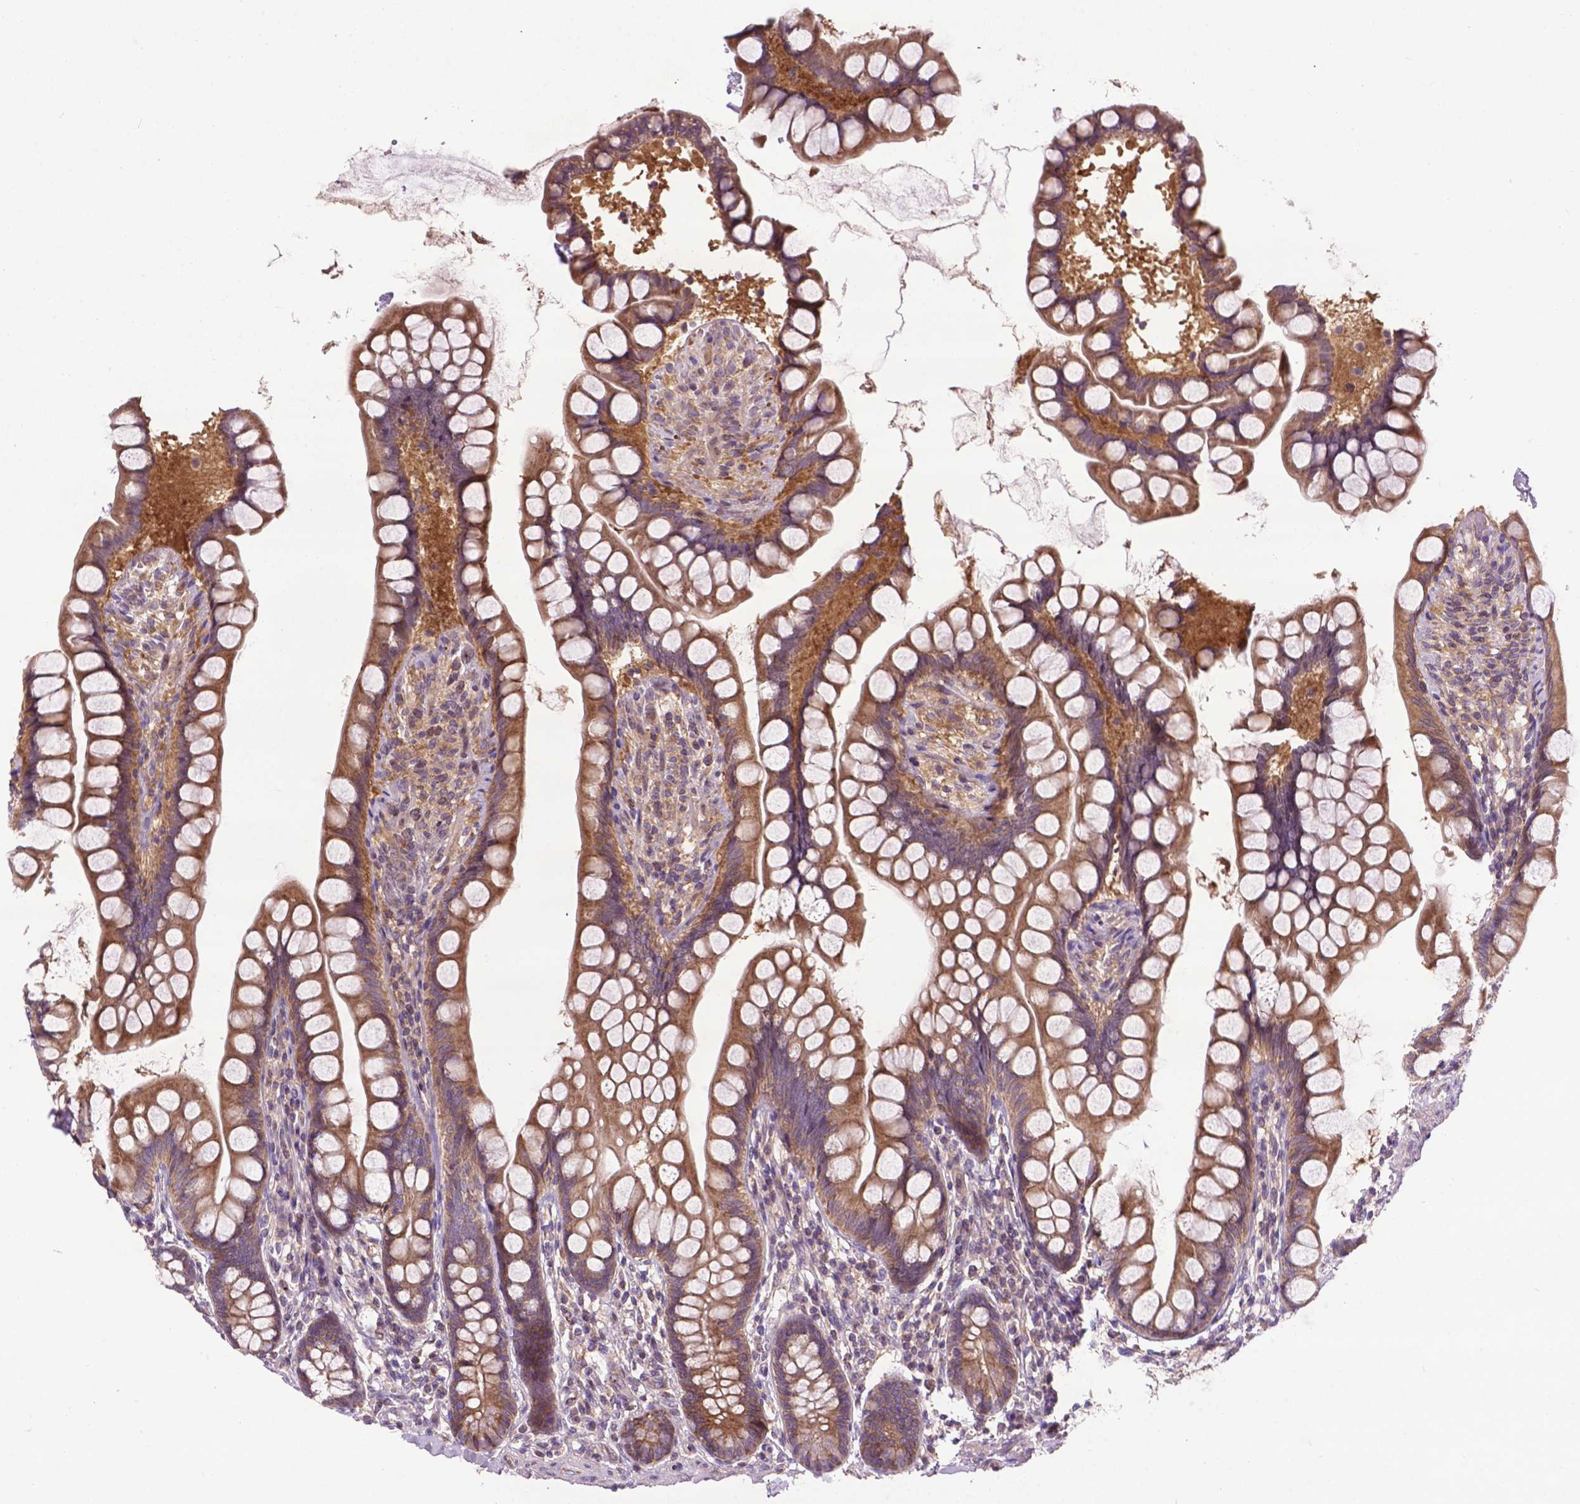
{"staining": {"intensity": "moderate", "quantity": ">75%", "location": "cytoplasmic/membranous"}, "tissue": "small intestine", "cell_type": "Glandular cells", "image_type": "normal", "snomed": [{"axis": "morphology", "description": "Normal tissue, NOS"}, {"axis": "topography", "description": "Small intestine"}], "caption": "Small intestine stained with IHC reveals moderate cytoplasmic/membranous staining in about >75% of glandular cells.", "gene": "SPNS2", "patient": {"sex": "male", "age": 70}}